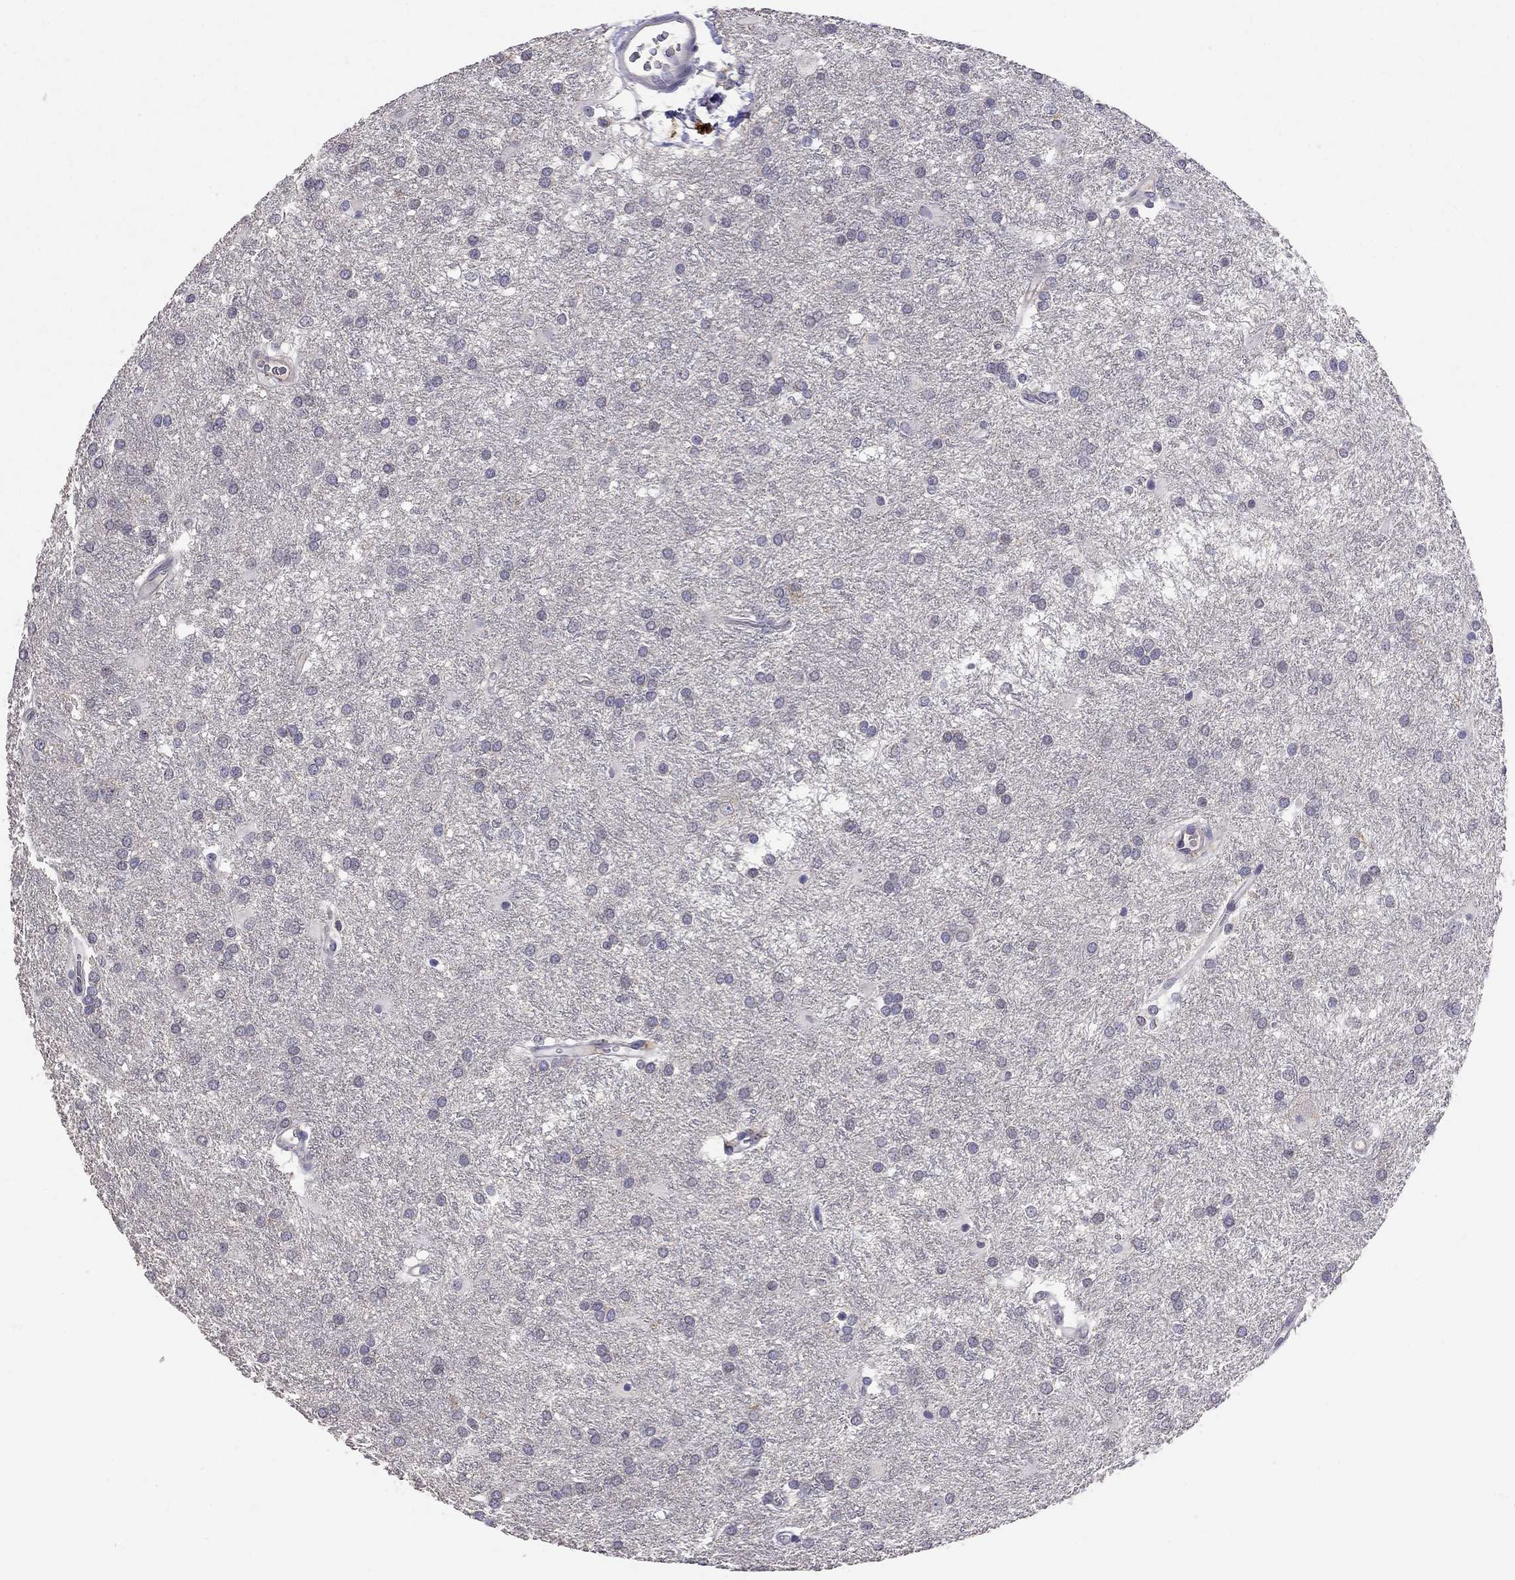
{"staining": {"intensity": "negative", "quantity": "none", "location": "none"}, "tissue": "glioma", "cell_type": "Tumor cells", "image_type": "cancer", "snomed": [{"axis": "morphology", "description": "Glioma, malignant, Low grade"}, {"axis": "topography", "description": "Brain"}], "caption": "DAB (3,3'-diaminobenzidine) immunohistochemical staining of human glioma reveals no significant positivity in tumor cells.", "gene": "RTP5", "patient": {"sex": "female", "age": 32}}